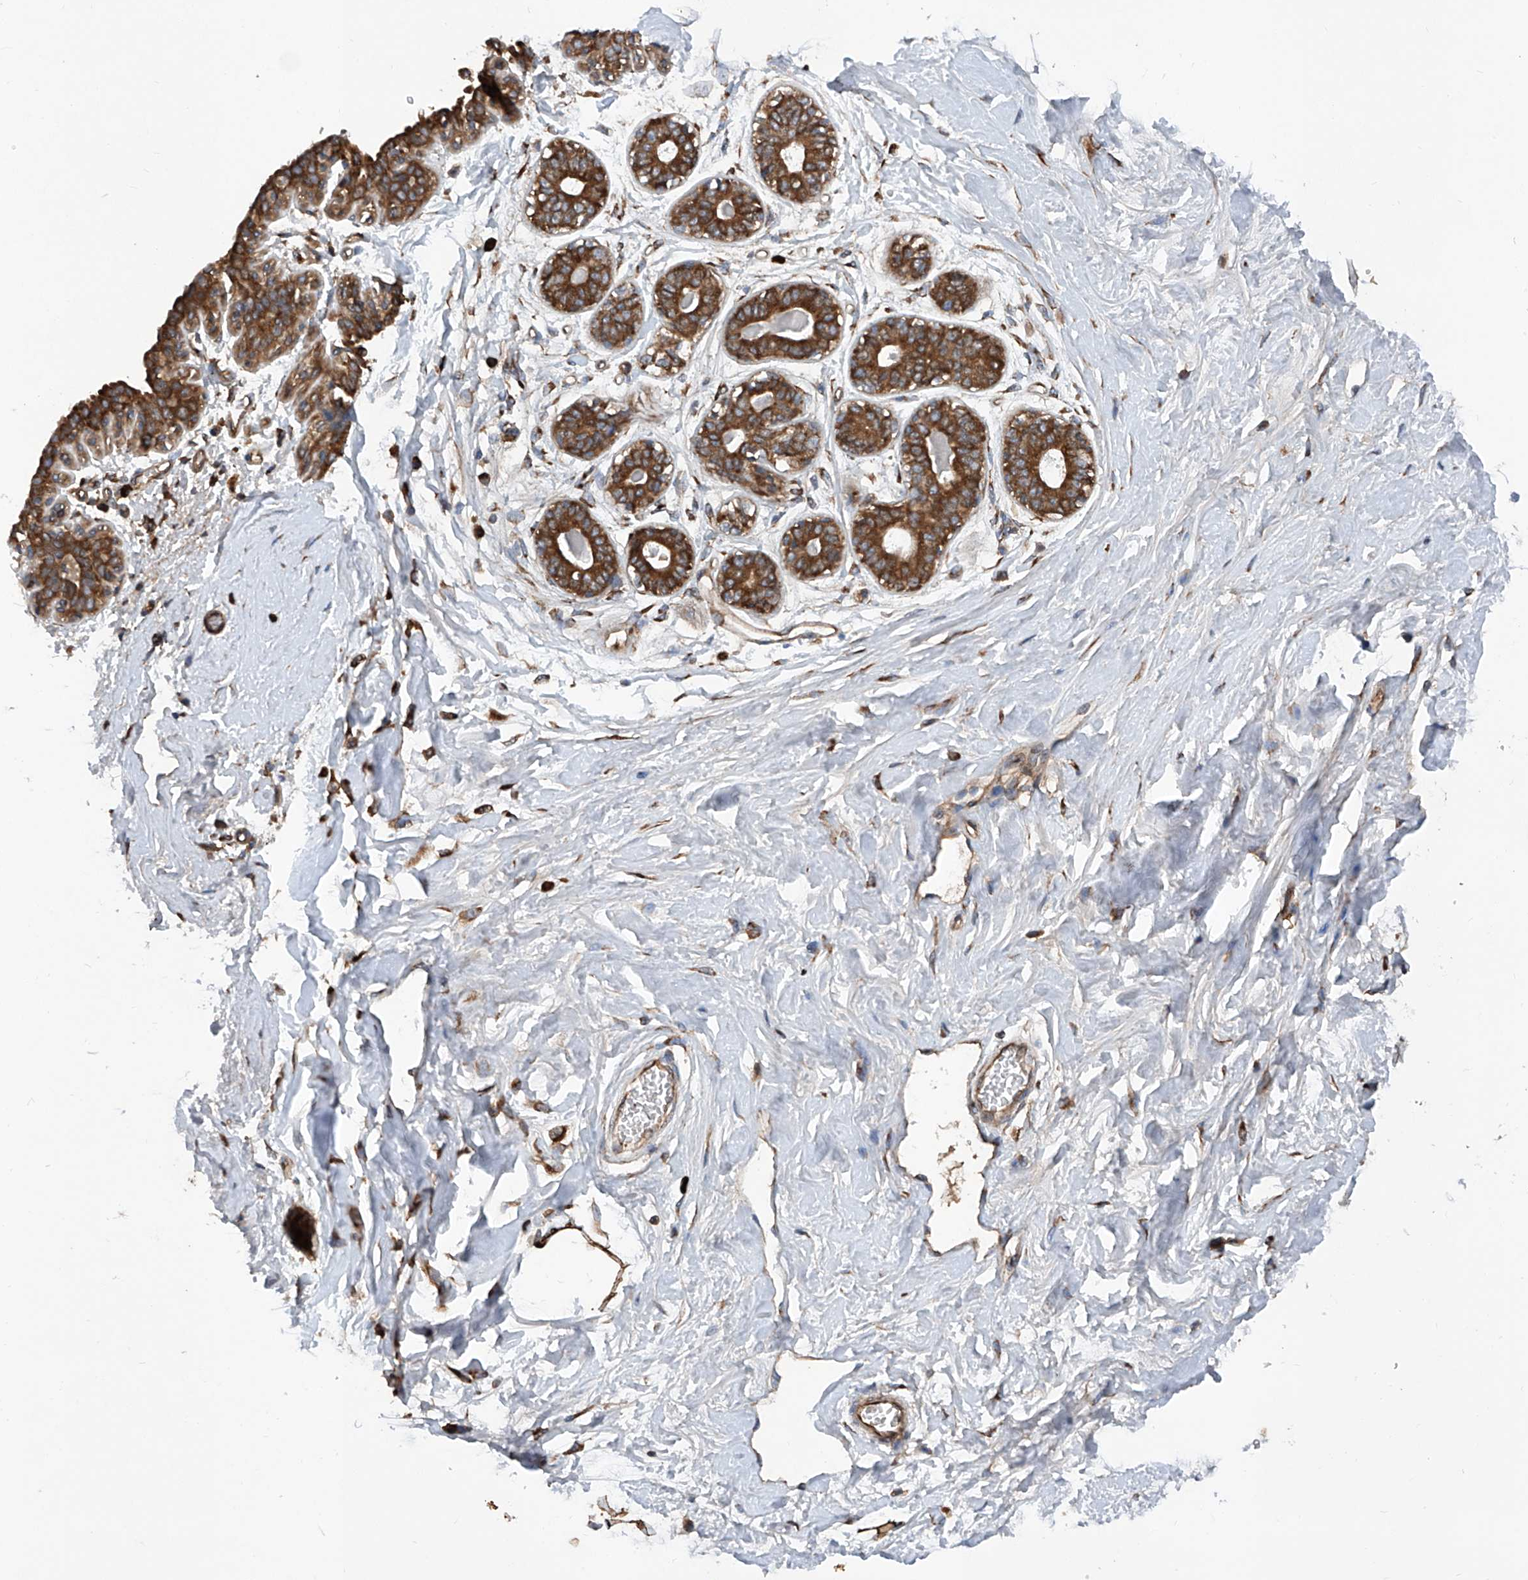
{"staining": {"intensity": "strong", "quantity": ">75%", "location": "cytoplasmic/membranous"}, "tissue": "breast", "cell_type": "Adipocytes", "image_type": "normal", "snomed": [{"axis": "morphology", "description": "Normal tissue, NOS"}, {"axis": "topography", "description": "Breast"}], "caption": "Normal breast displays strong cytoplasmic/membranous staining in approximately >75% of adipocytes, visualized by immunohistochemistry.", "gene": "ASCC3", "patient": {"sex": "female", "age": 45}}